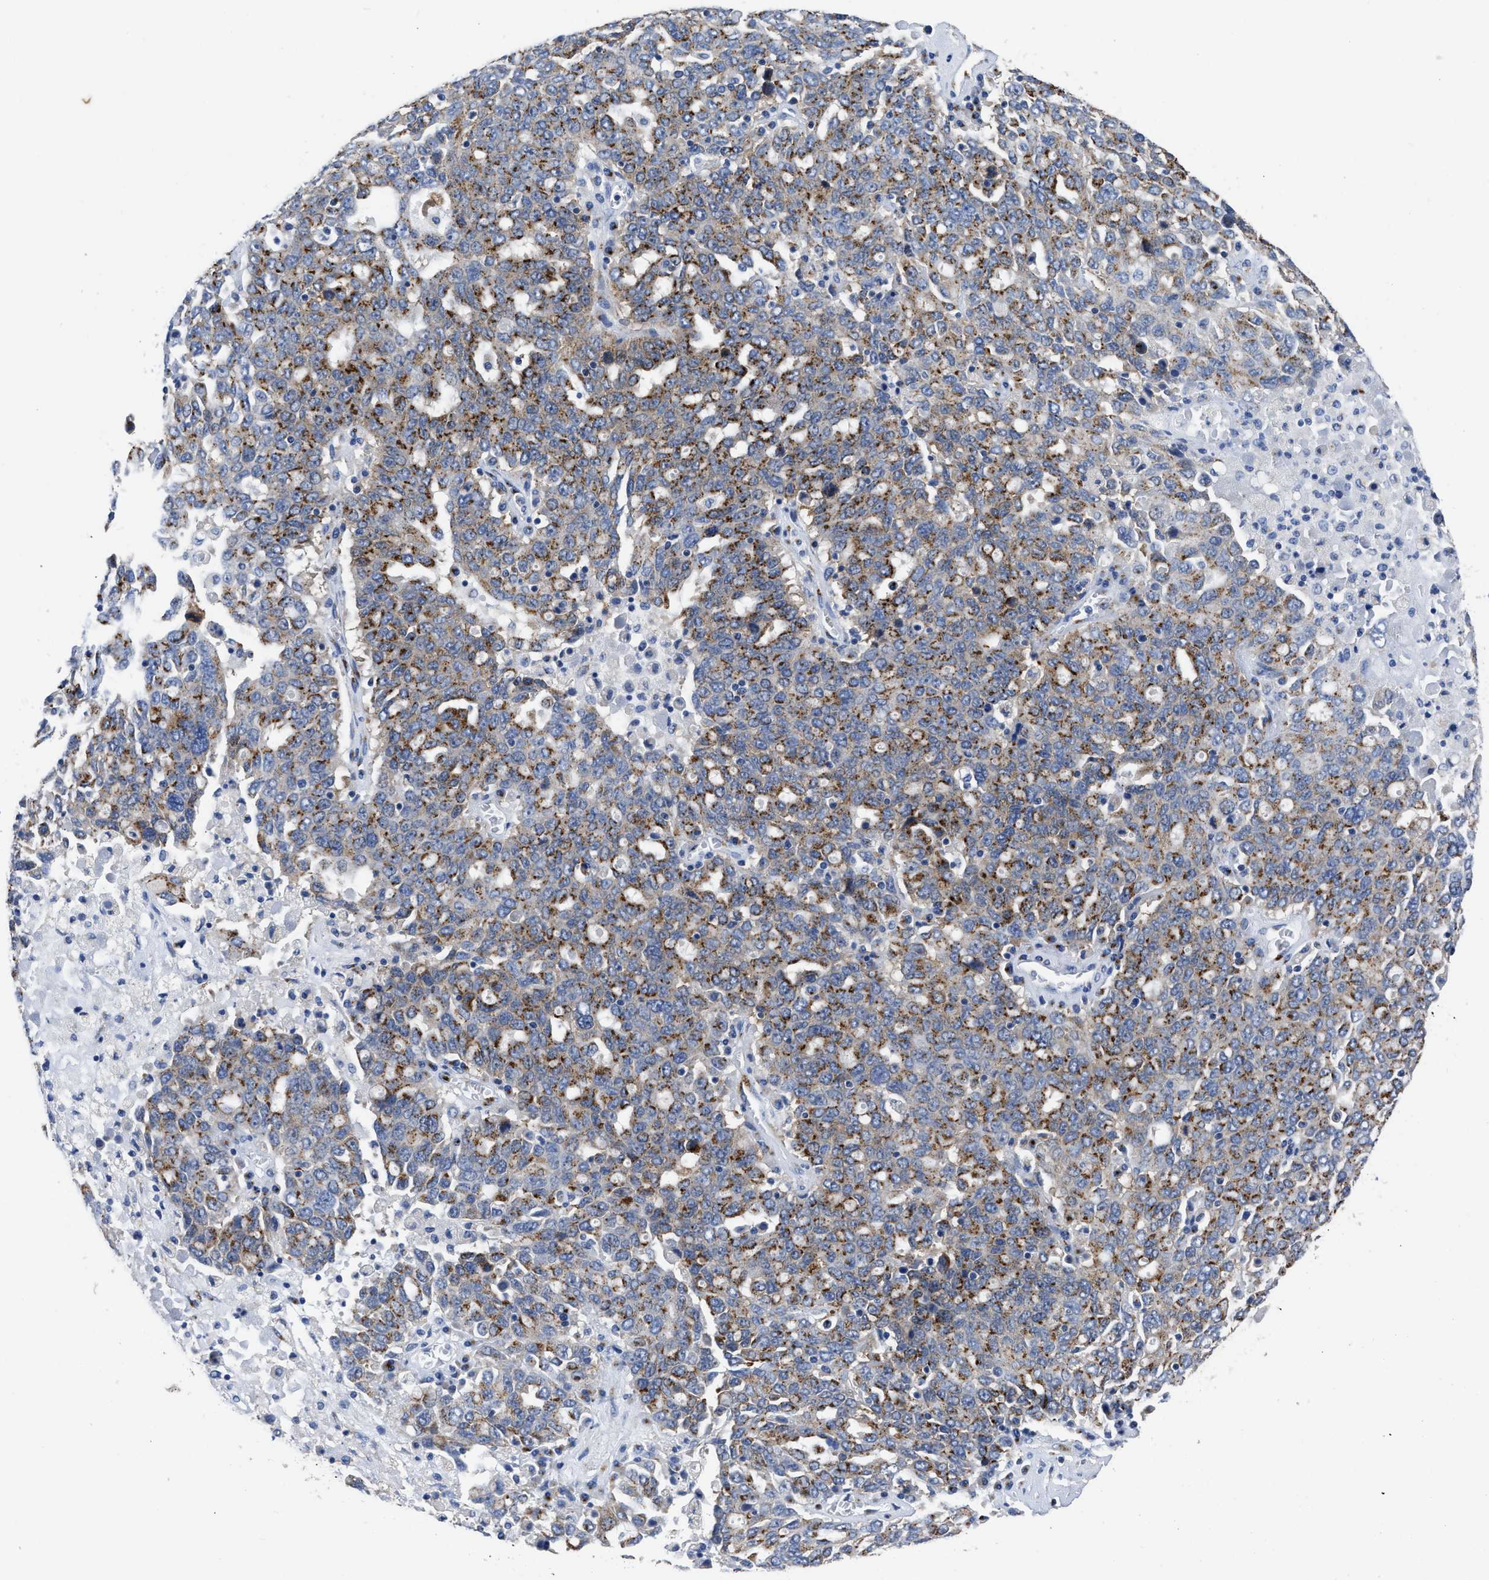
{"staining": {"intensity": "moderate", "quantity": ">75%", "location": "cytoplasmic/membranous"}, "tissue": "ovarian cancer", "cell_type": "Tumor cells", "image_type": "cancer", "snomed": [{"axis": "morphology", "description": "Carcinoma, endometroid"}, {"axis": "topography", "description": "Ovary"}], "caption": "A brown stain labels moderate cytoplasmic/membranous positivity of a protein in ovarian cancer tumor cells.", "gene": "TMEM87A", "patient": {"sex": "female", "age": 62}}